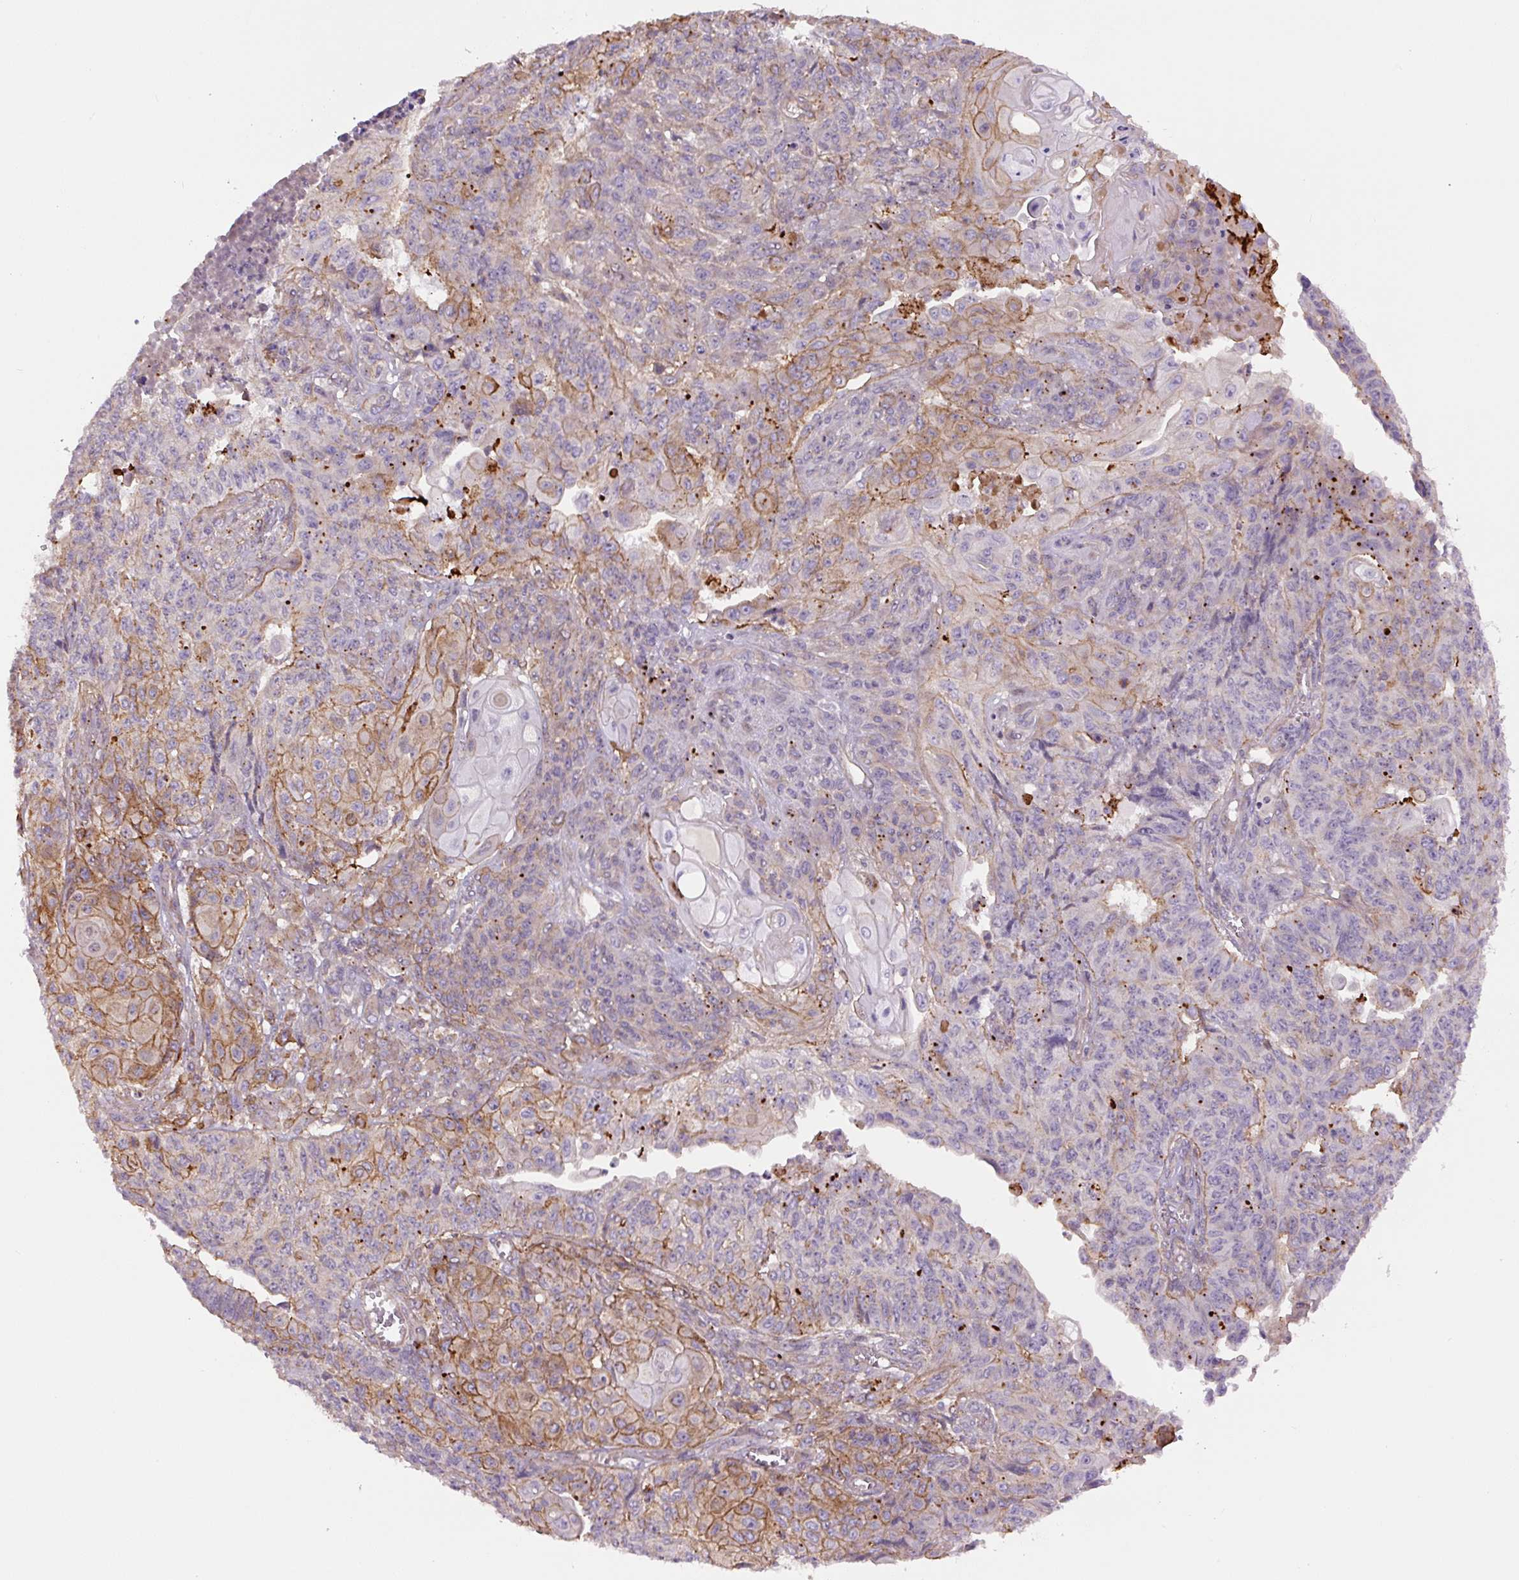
{"staining": {"intensity": "moderate", "quantity": "<25%", "location": "cytoplasmic/membranous"}, "tissue": "endometrial cancer", "cell_type": "Tumor cells", "image_type": "cancer", "snomed": [{"axis": "morphology", "description": "Adenocarcinoma, NOS"}, {"axis": "topography", "description": "Endometrium"}], "caption": "Moderate cytoplasmic/membranous protein staining is present in about <25% of tumor cells in endometrial cancer (adenocarcinoma). (DAB IHC with brightfield microscopy, high magnification).", "gene": "CCNI2", "patient": {"sex": "female", "age": 32}}